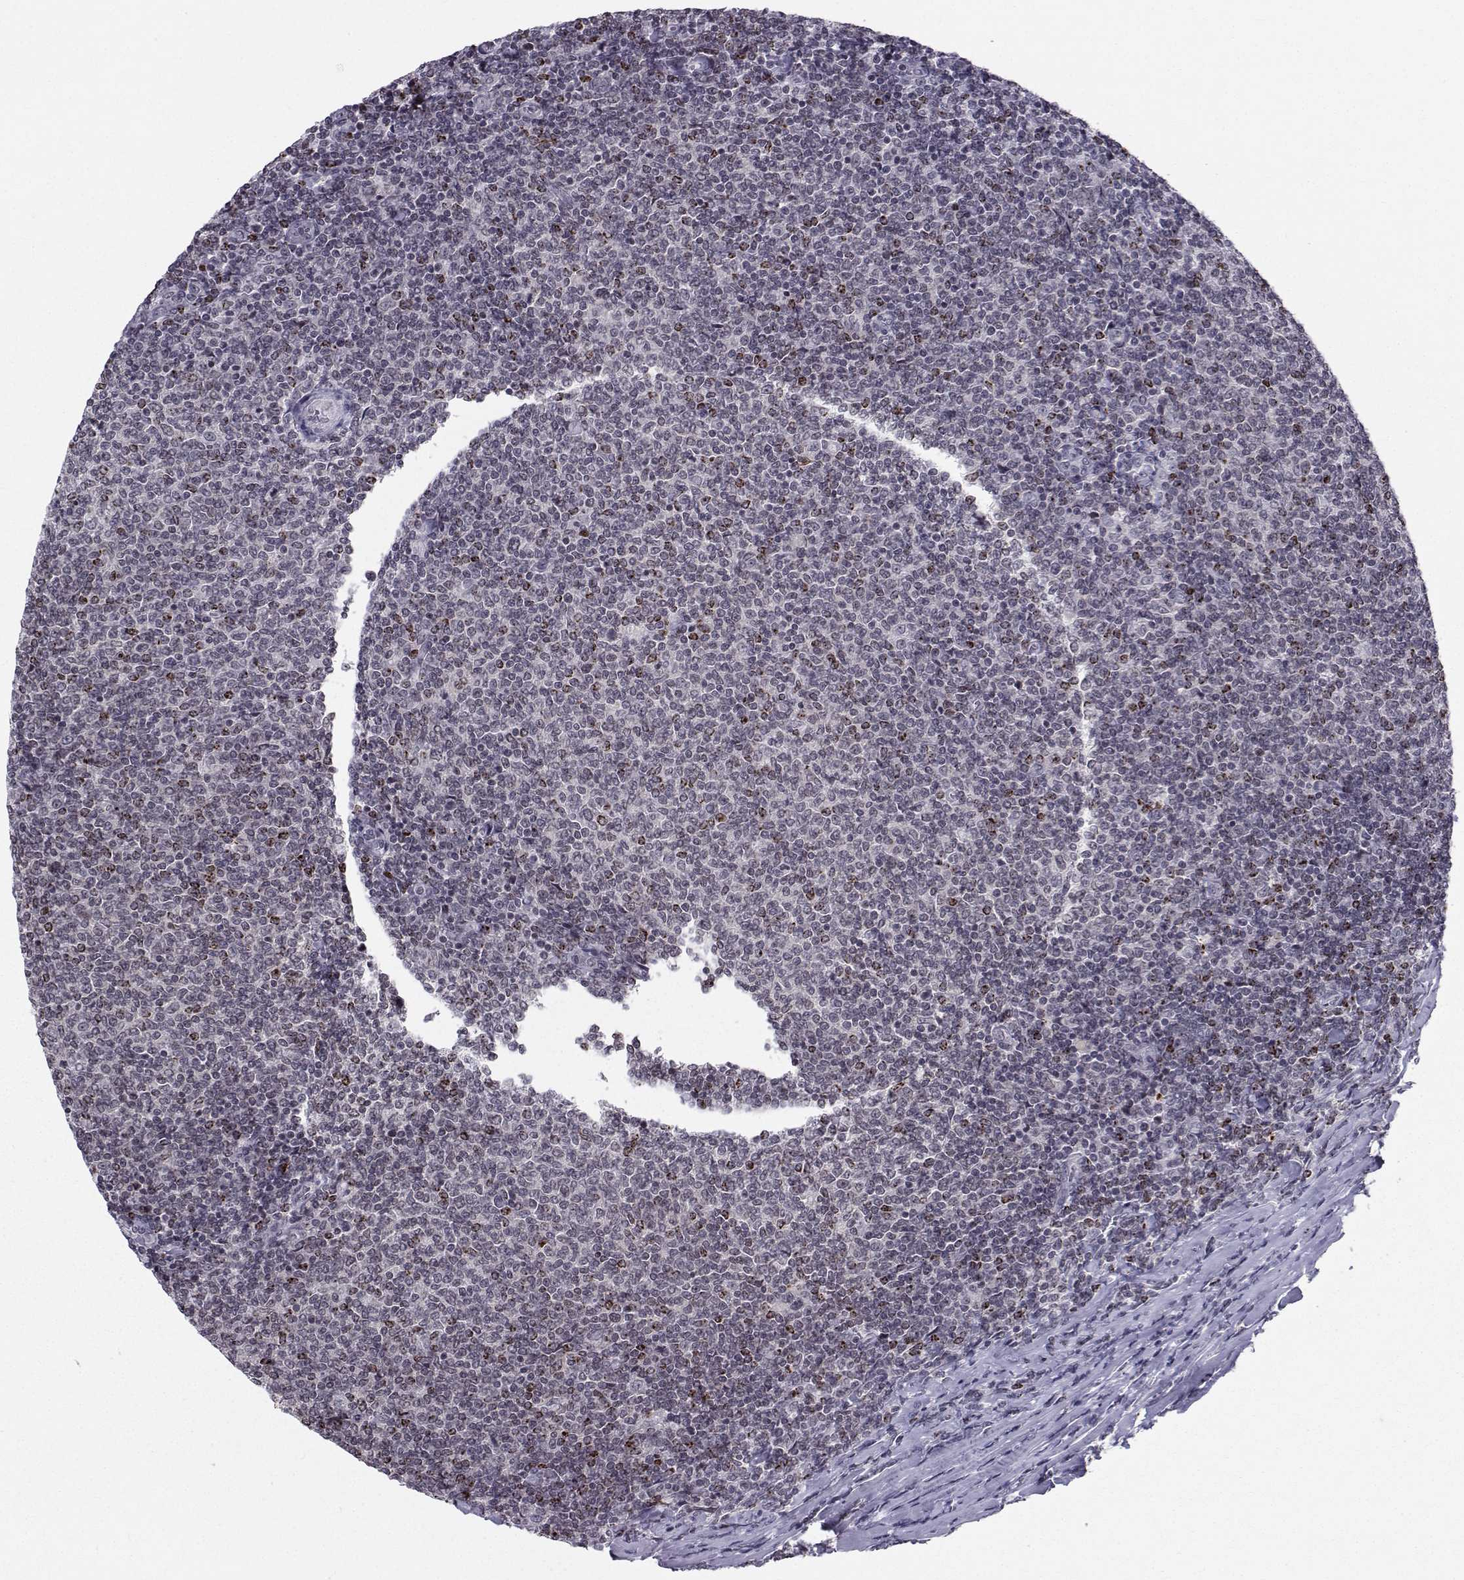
{"staining": {"intensity": "negative", "quantity": "none", "location": "none"}, "tissue": "lymphoma", "cell_type": "Tumor cells", "image_type": "cancer", "snomed": [{"axis": "morphology", "description": "Malignant lymphoma, non-Hodgkin's type, Low grade"}, {"axis": "topography", "description": "Lymph node"}], "caption": "Photomicrograph shows no protein expression in tumor cells of low-grade malignant lymphoma, non-Hodgkin's type tissue.", "gene": "MARCHF4", "patient": {"sex": "male", "age": 52}}